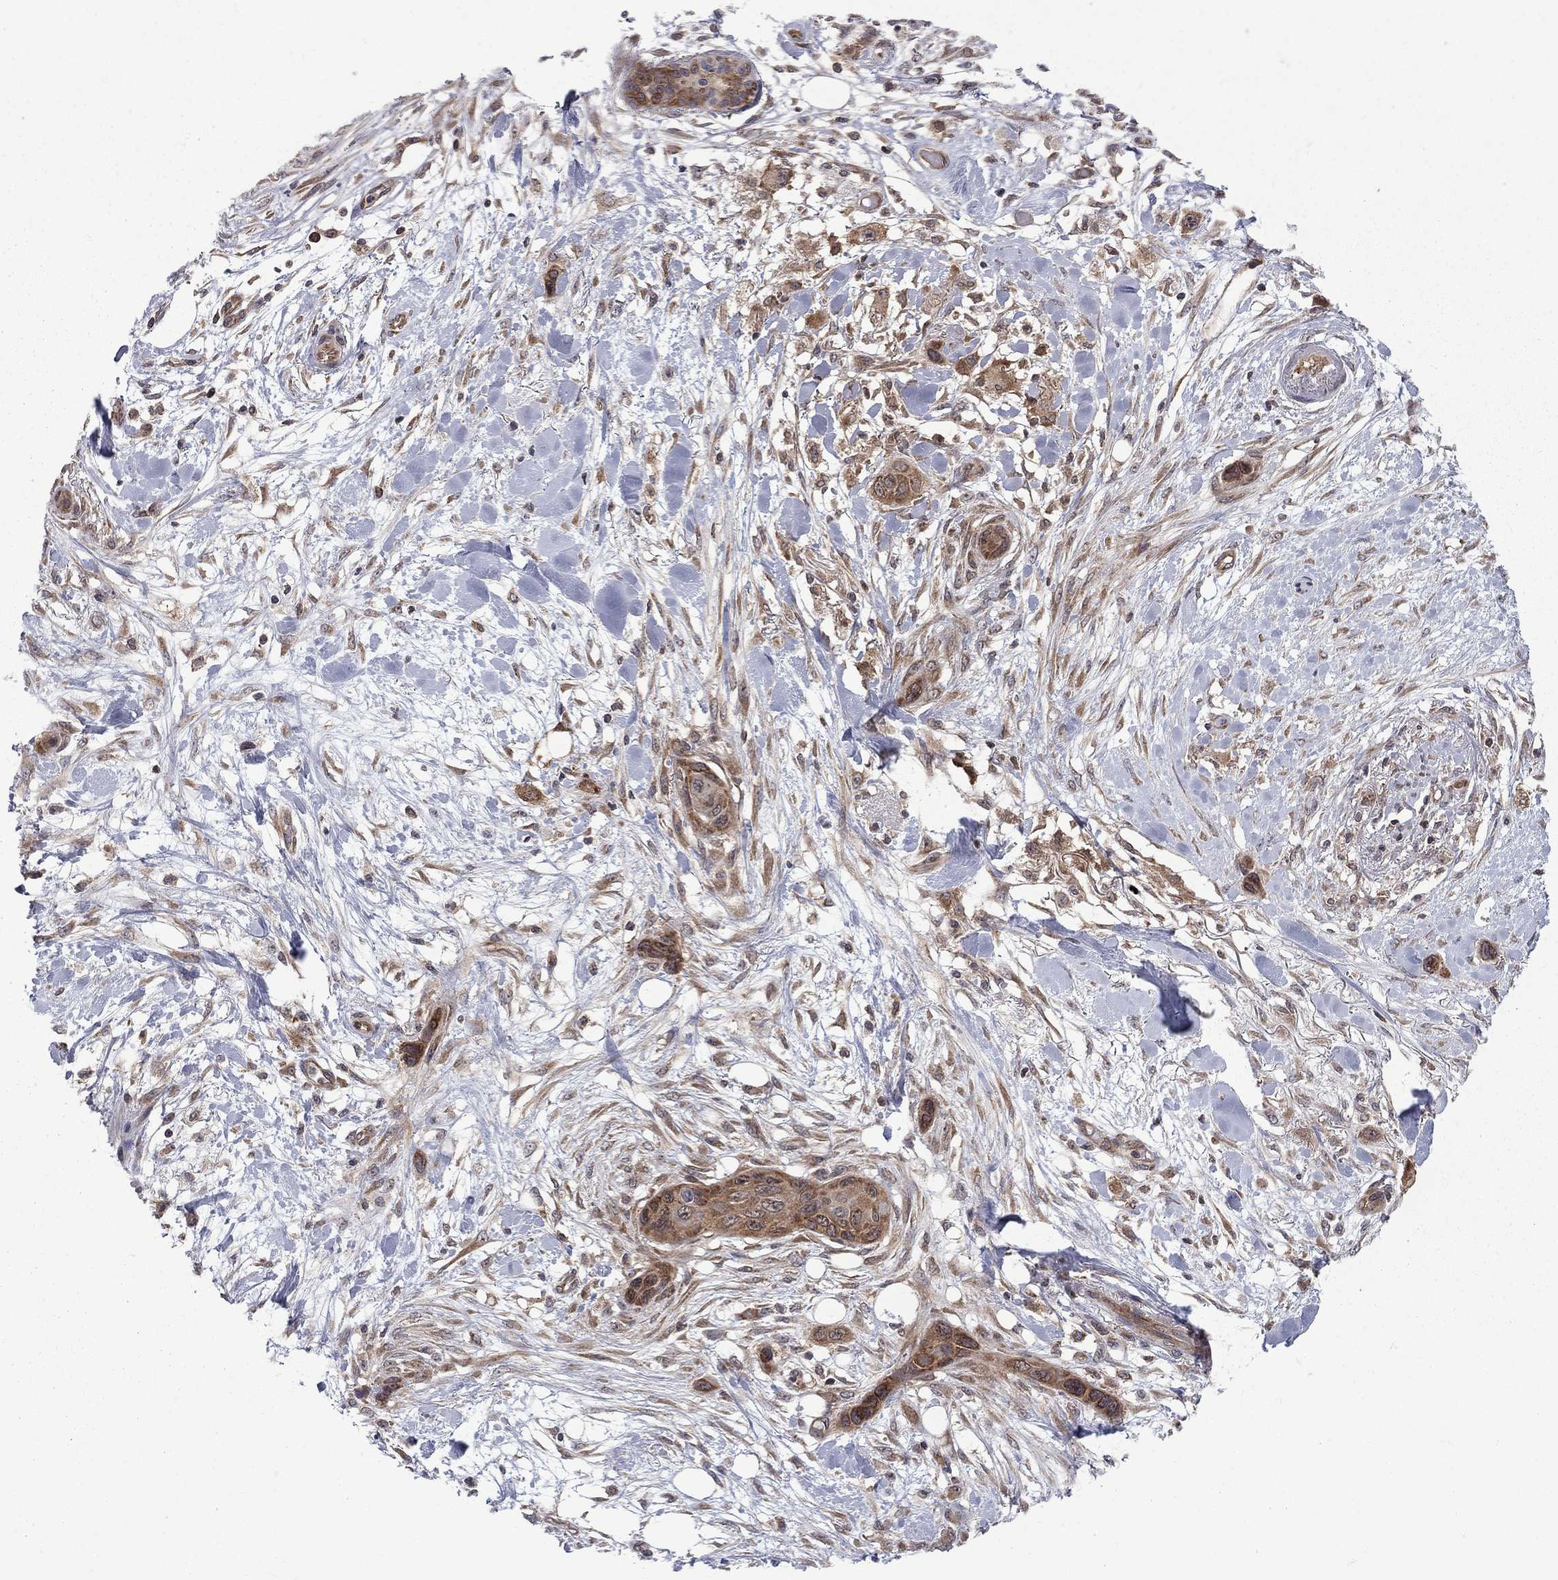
{"staining": {"intensity": "strong", "quantity": "25%-75%", "location": "cytoplasmic/membranous"}, "tissue": "skin cancer", "cell_type": "Tumor cells", "image_type": "cancer", "snomed": [{"axis": "morphology", "description": "Squamous cell carcinoma, NOS"}, {"axis": "topography", "description": "Skin"}], "caption": "An image showing strong cytoplasmic/membranous expression in about 25%-75% of tumor cells in skin cancer (squamous cell carcinoma), as visualized by brown immunohistochemical staining.", "gene": "NAA50", "patient": {"sex": "male", "age": 79}}